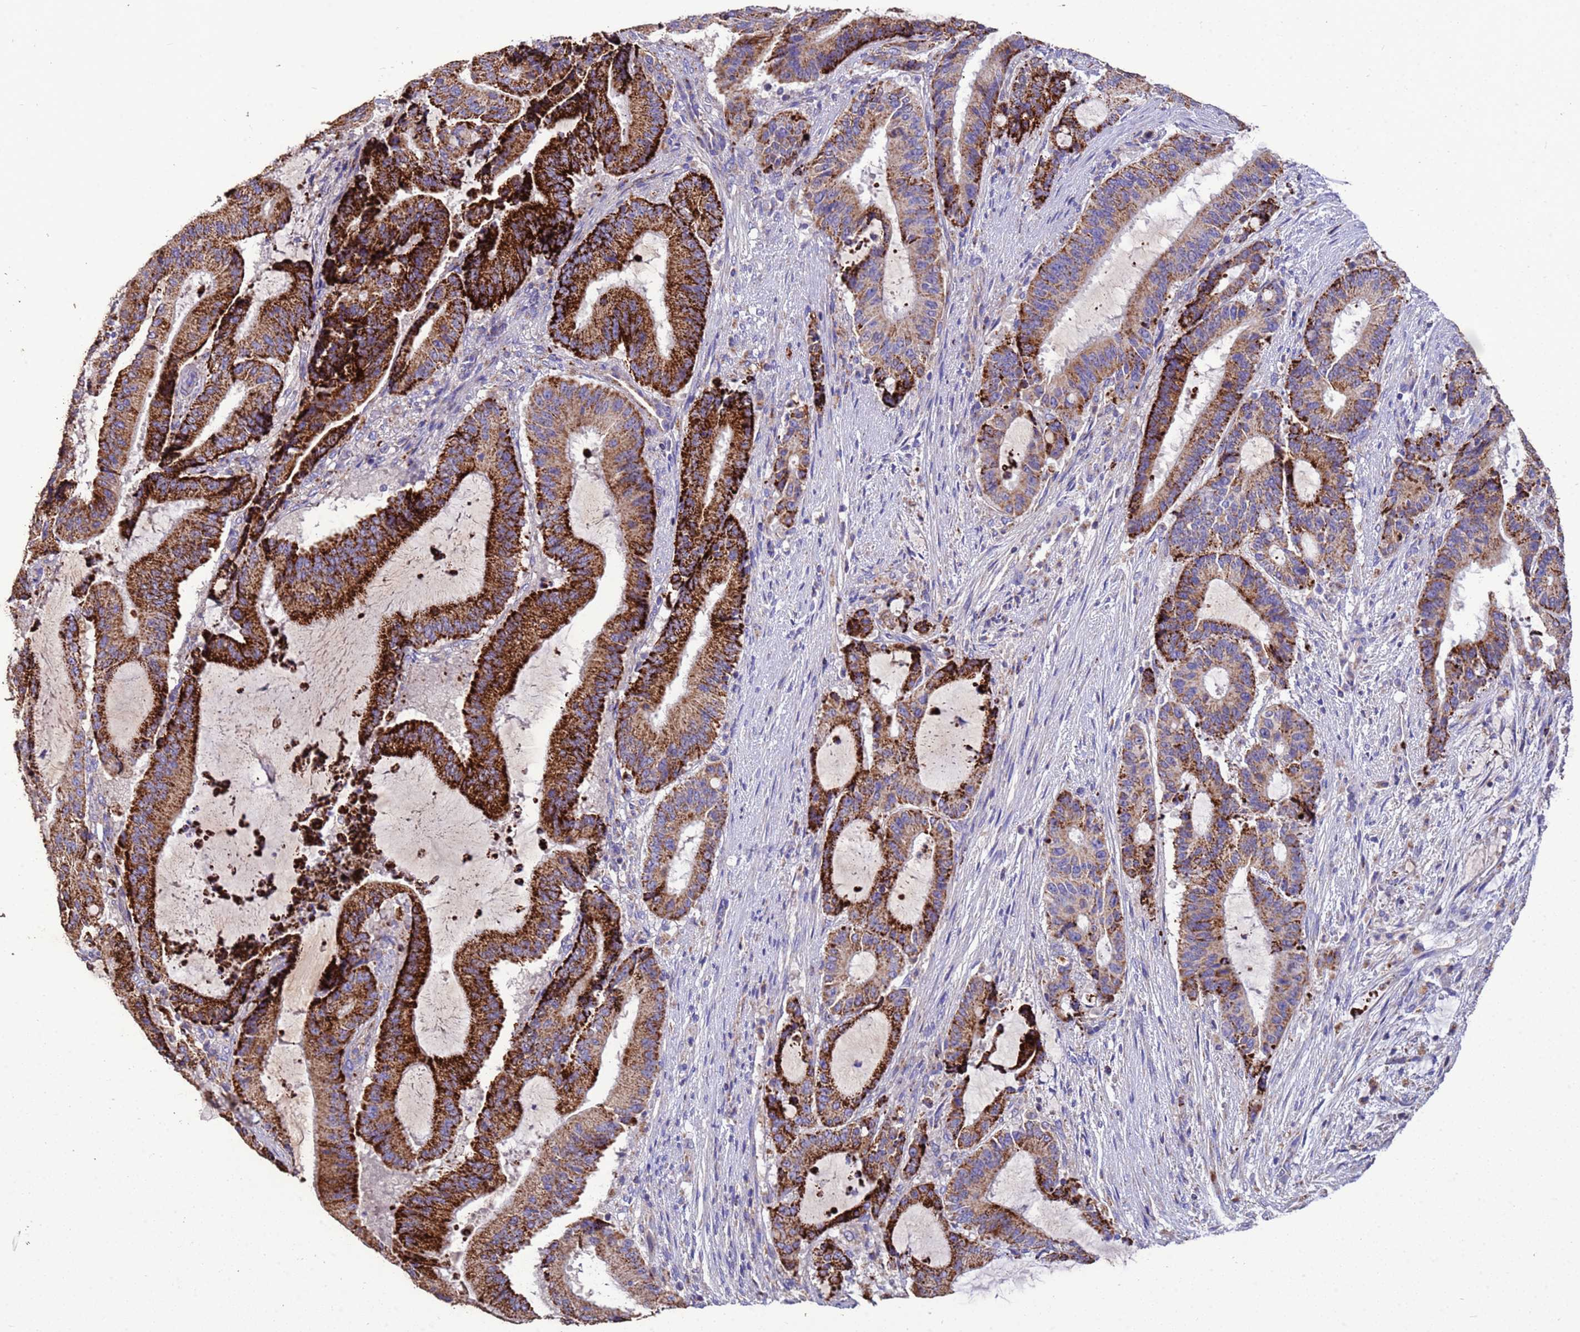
{"staining": {"intensity": "strong", "quantity": ">75%", "location": "cytoplasmic/membranous"}, "tissue": "liver cancer", "cell_type": "Tumor cells", "image_type": "cancer", "snomed": [{"axis": "morphology", "description": "Normal tissue, NOS"}, {"axis": "morphology", "description": "Cholangiocarcinoma"}, {"axis": "topography", "description": "Liver"}, {"axis": "topography", "description": "Peripheral nerve tissue"}], "caption": "Immunohistochemistry staining of cholangiocarcinoma (liver), which displays high levels of strong cytoplasmic/membranous expression in about >75% of tumor cells indicating strong cytoplasmic/membranous protein positivity. The staining was performed using DAB (brown) for protein detection and nuclei were counterstained in hematoxylin (blue).", "gene": "ZNFX1", "patient": {"sex": "female", "age": 73}}